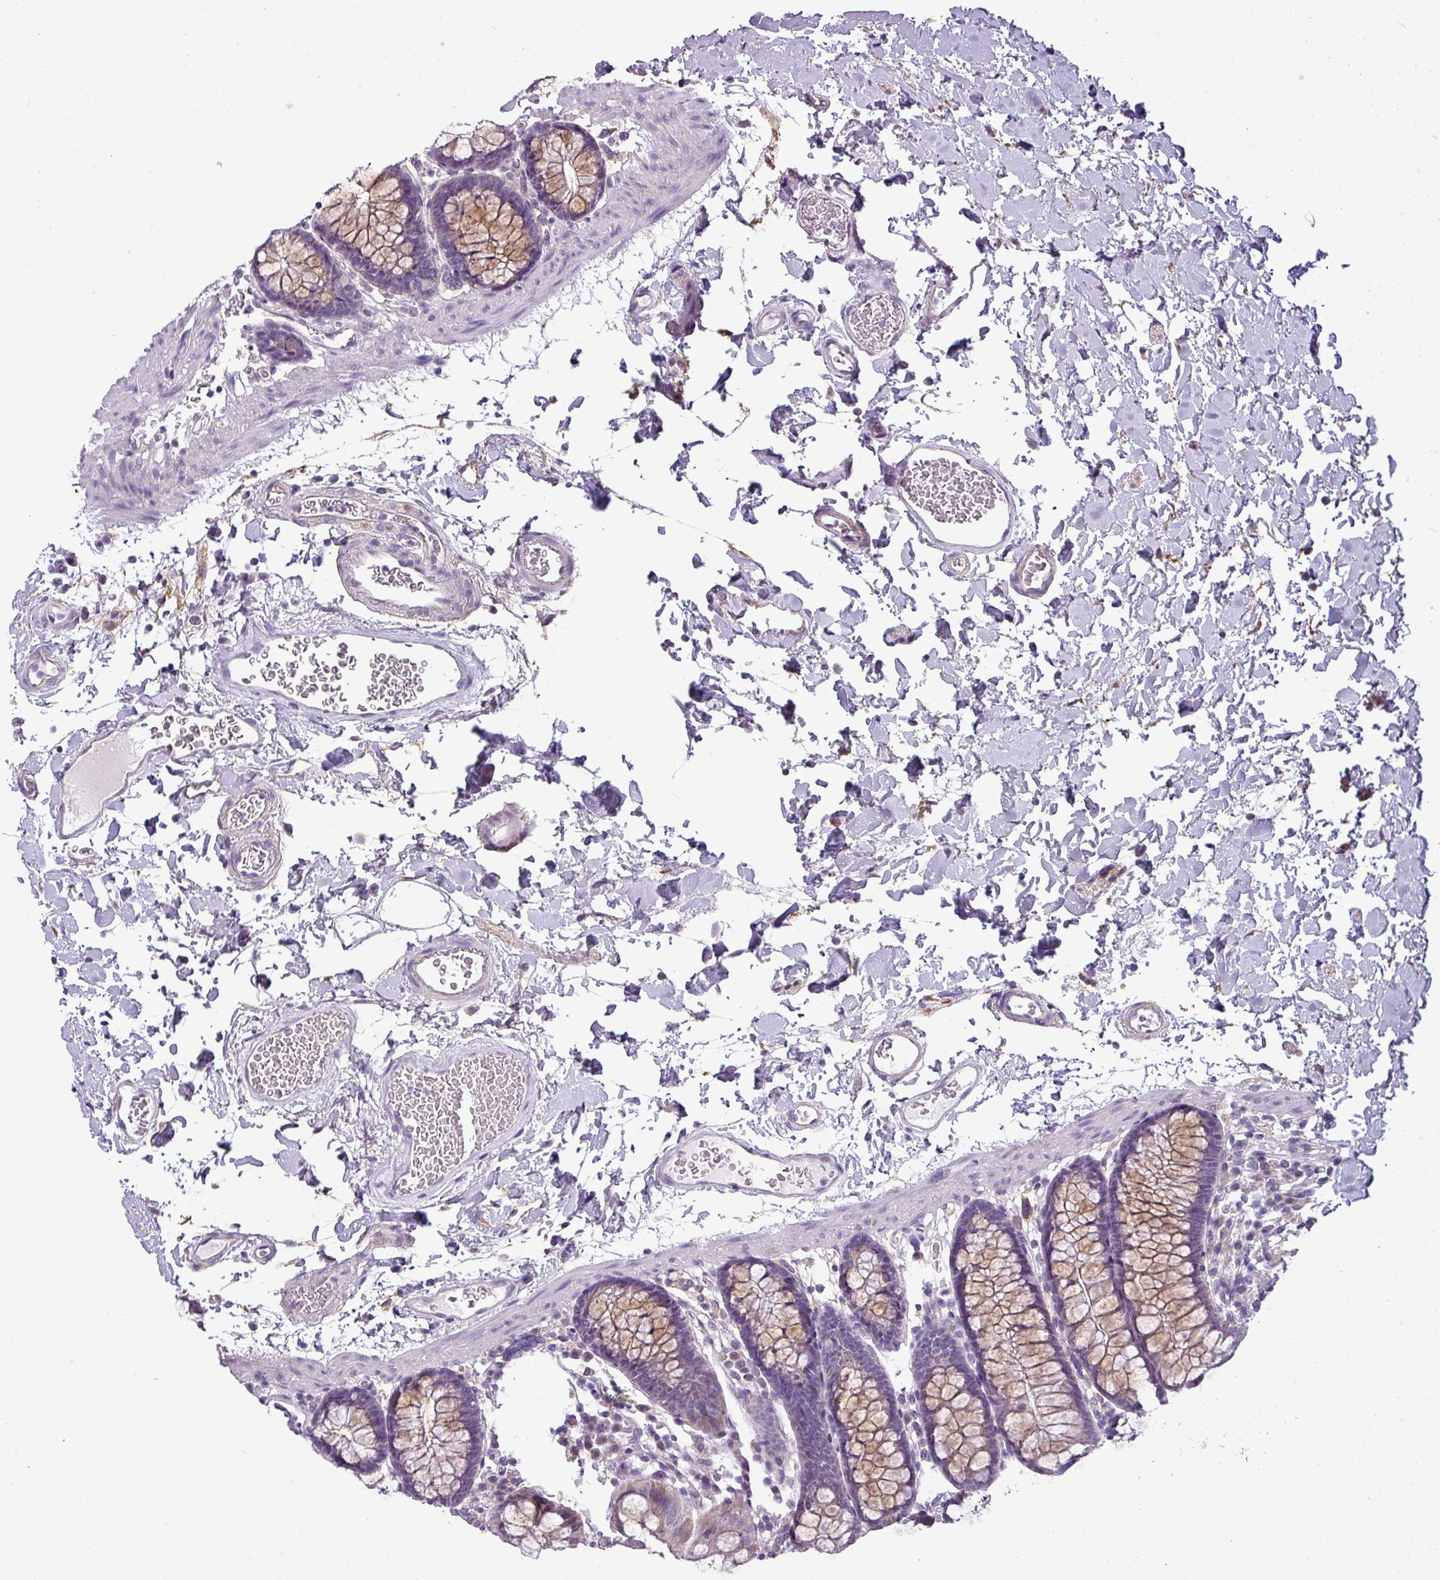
{"staining": {"intensity": "negative", "quantity": "none", "location": "none"}, "tissue": "colon", "cell_type": "Endothelial cells", "image_type": "normal", "snomed": [{"axis": "morphology", "description": "Normal tissue, NOS"}, {"axis": "topography", "description": "Colon"}], "caption": "A histopathology image of colon stained for a protein reveals no brown staining in endothelial cells.", "gene": "TMEM178B", "patient": {"sex": "male", "age": 75}}